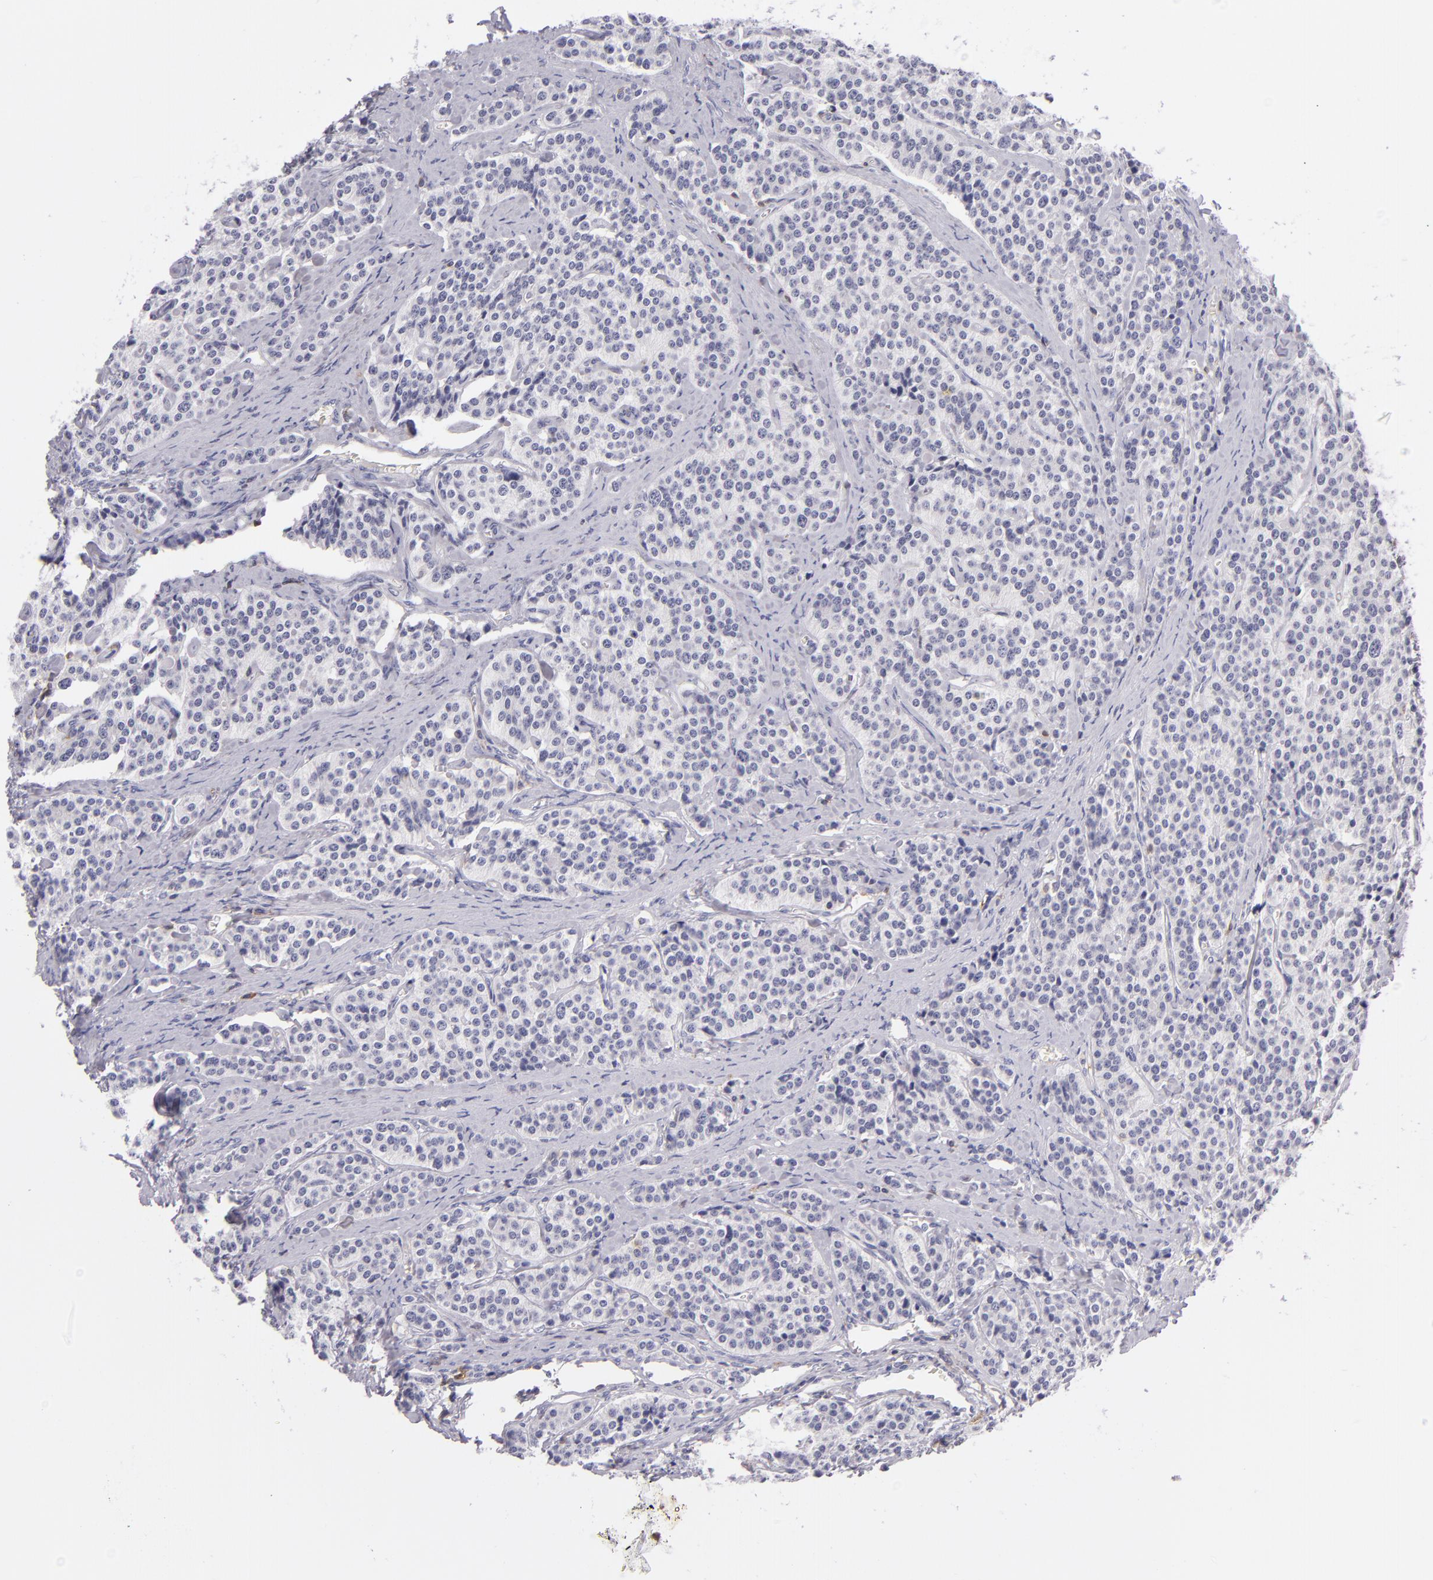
{"staining": {"intensity": "negative", "quantity": "none", "location": "none"}, "tissue": "carcinoid", "cell_type": "Tumor cells", "image_type": "cancer", "snomed": [{"axis": "morphology", "description": "Carcinoid, malignant, NOS"}, {"axis": "topography", "description": "Small intestine"}], "caption": "The immunohistochemistry (IHC) histopathology image has no significant positivity in tumor cells of carcinoid tissue.", "gene": "CD48", "patient": {"sex": "male", "age": 63}}